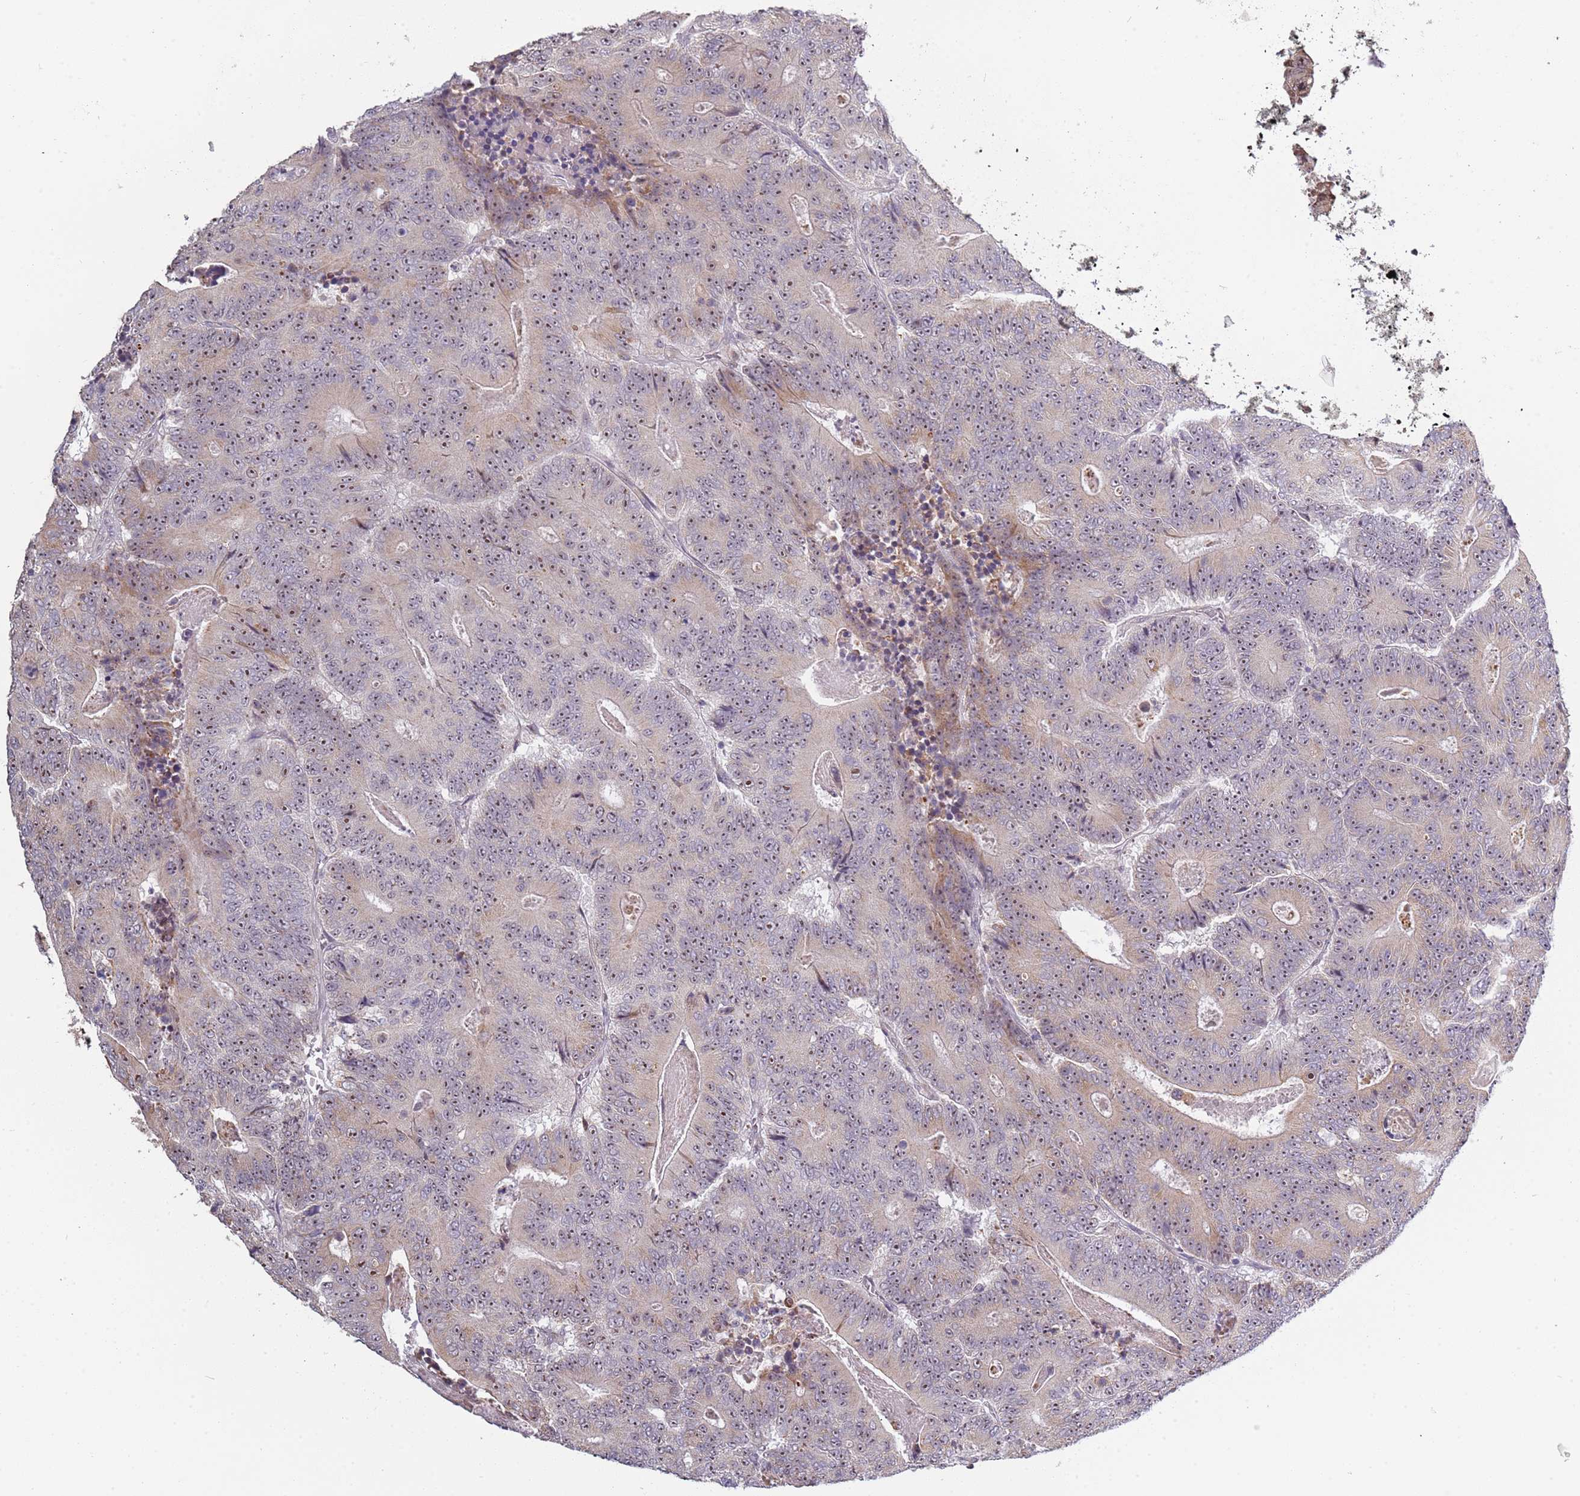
{"staining": {"intensity": "moderate", "quantity": ">75%", "location": "nuclear"}, "tissue": "colorectal cancer", "cell_type": "Tumor cells", "image_type": "cancer", "snomed": [{"axis": "morphology", "description": "Adenocarcinoma, NOS"}, {"axis": "topography", "description": "Colon"}], "caption": "This photomicrograph demonstrates colorectal cancer stained with IHC to label a protein in brown. The nuclear of tumor cells show moderate positivity for the protein. Nuclei are counter-stained blue.", "gene": "UCMA", "patient": {"sex": "male", "age": 83}}